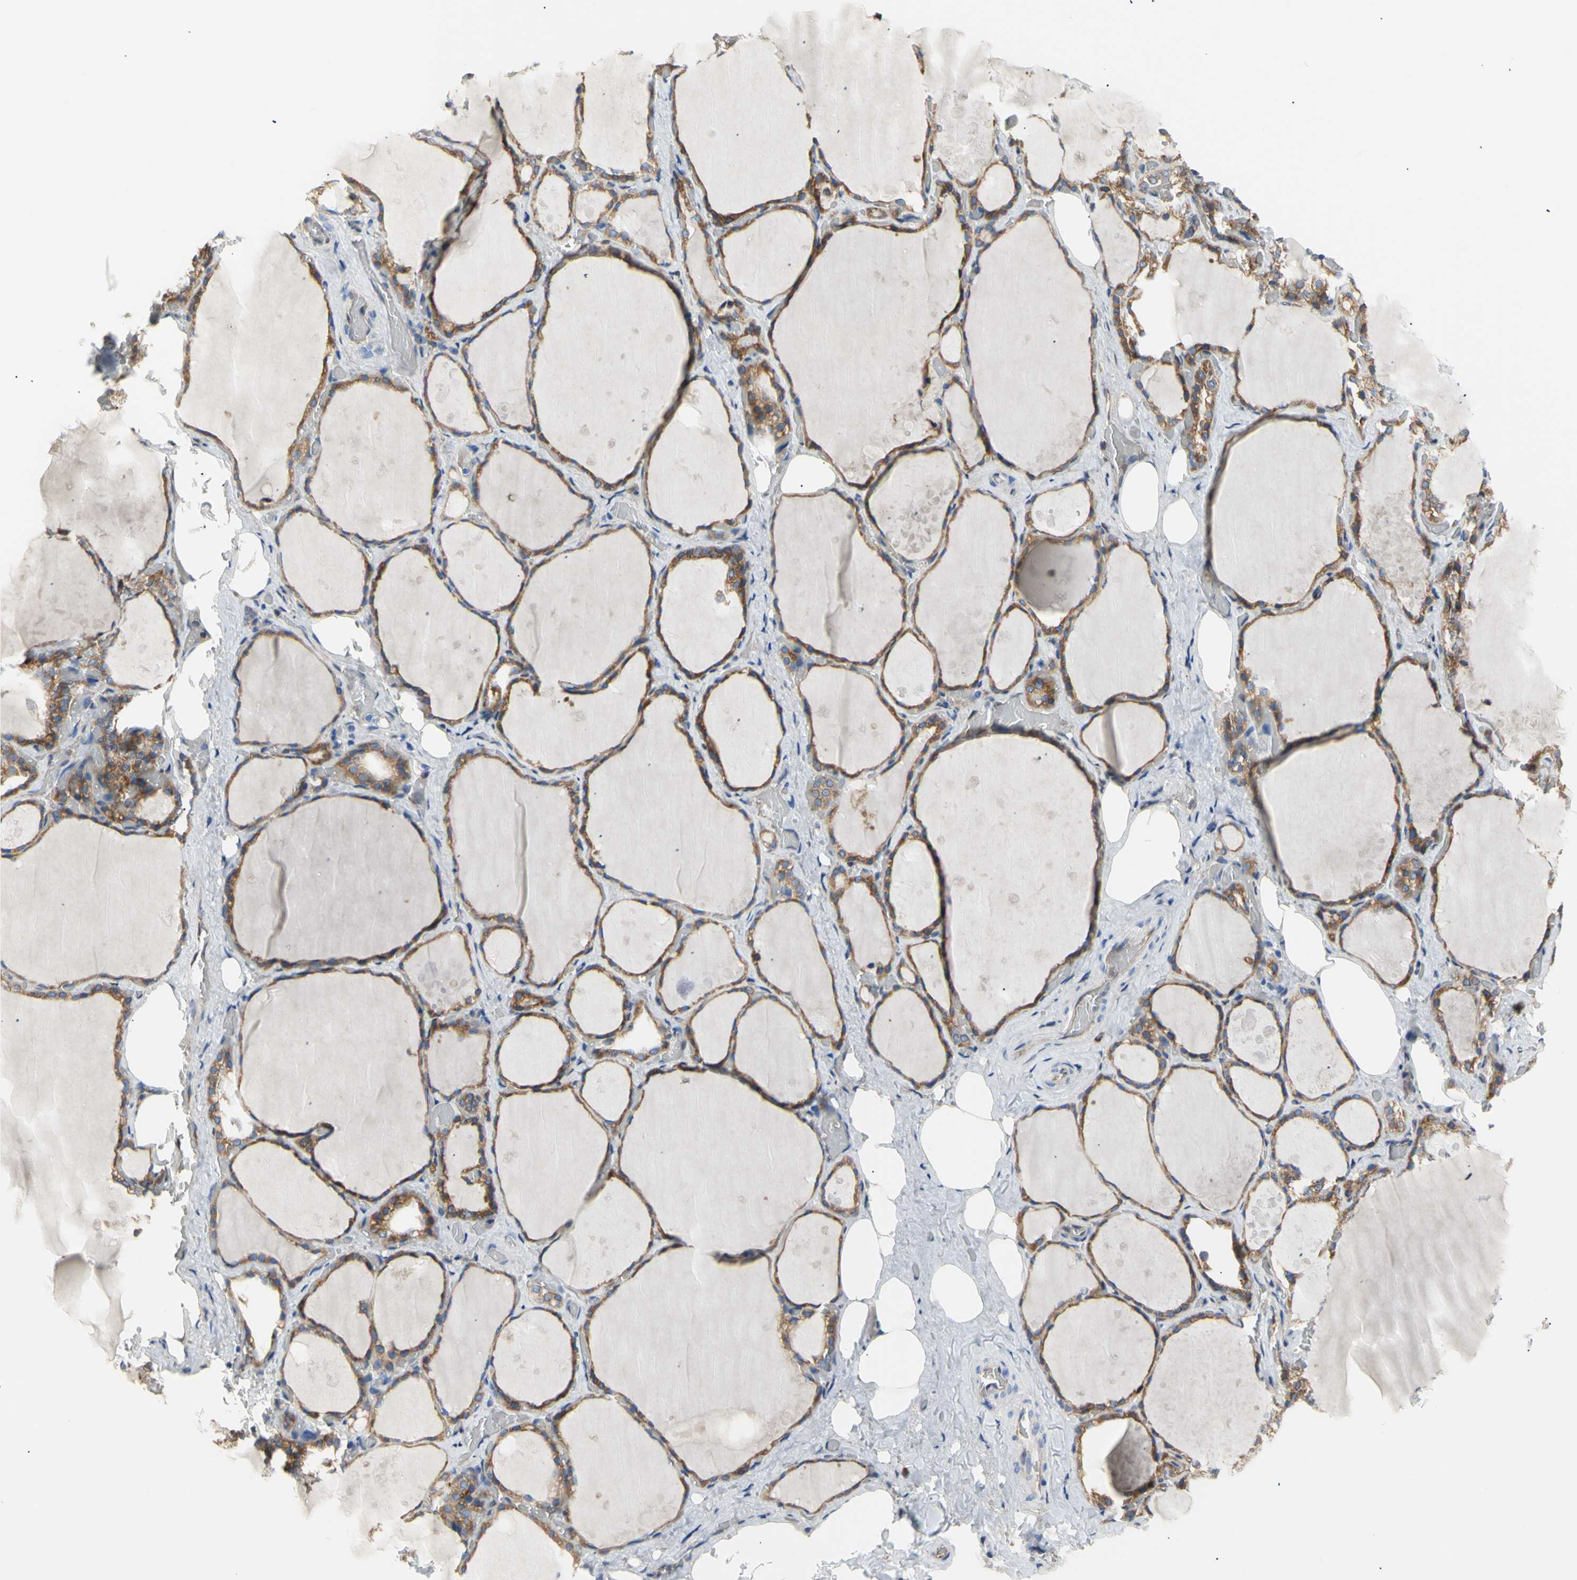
{"staining": {"intensity": "moderate", "quantity": ">75%", "location": "cytoplasmic/membranous"}, "tissue": "thyroid gland", "cell_type": "Glandular cells", "image_type": "normal", "snomed": [{"axis": "morphology", "description": "Normal tissue, NOS"}, {"axis": "topography", "description": "Thyroid gland"}], "caption": "Immunohistochemical staining of benign thyroid gland shows medium levels of moderate cytoplasmic/membranous staining in about >75% of glandular cells.", "gene": "ERLIN1", "patient": {"sex": "male", "age": 61}}